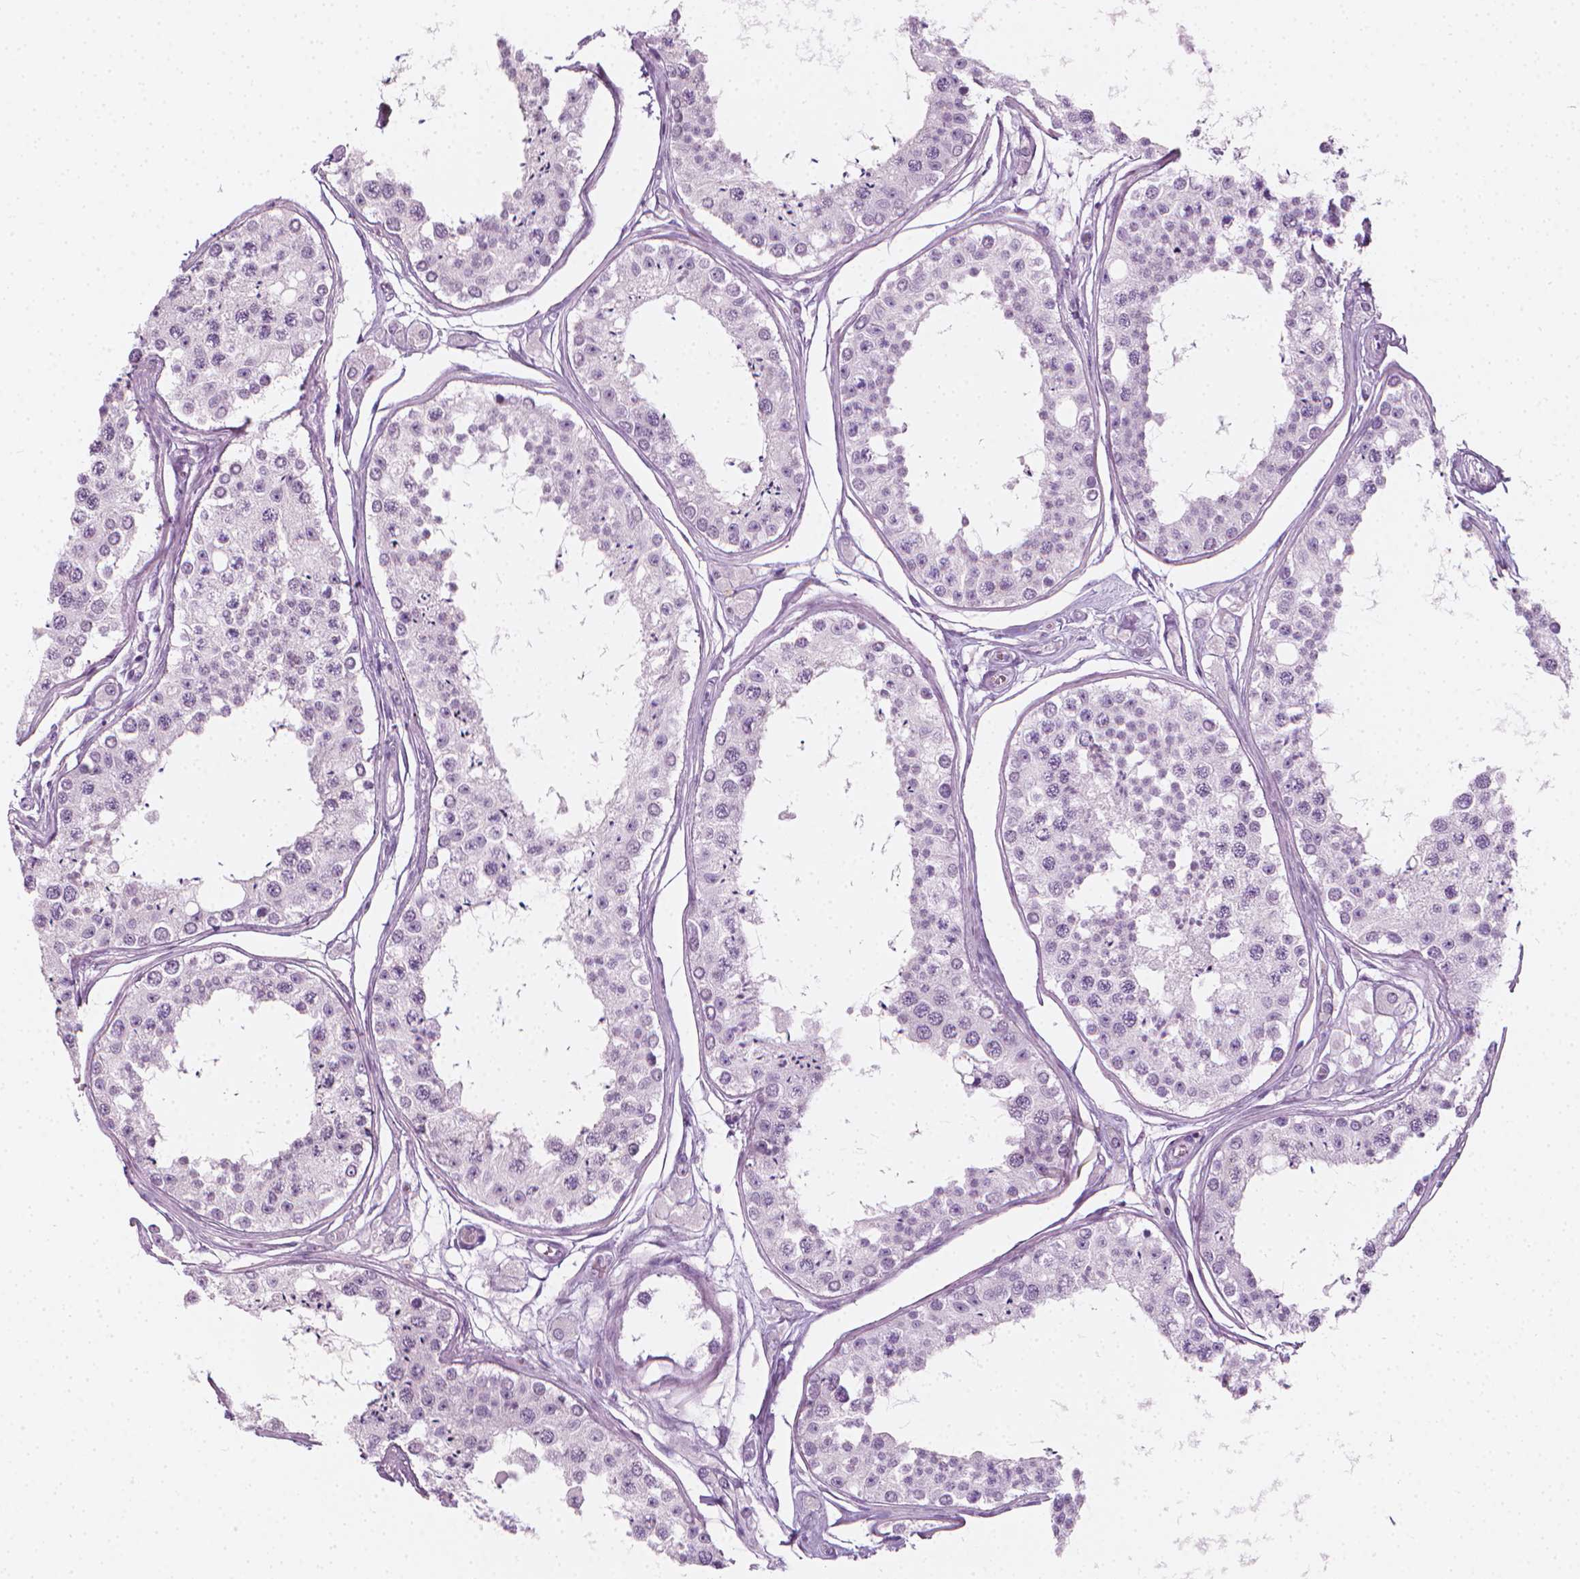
{"staining": {"intensity": "negative", "quantity": "none", "location": "none"}, "tissue": "testis", "cell_type": "Cells in seminiferous ducts", "image_type": "normal", "snomed": [{"axis": "morphology", "description": "Normal tissue, NOS"}, {"axis": "topography", "description": "Testis"}], "caption": "The photomicrograph demonstrates no staining of cells in seminiferous ducts in unremarkable testis.", "gene": "SCG3", "patient": {"sex": "male", "age": 25}}